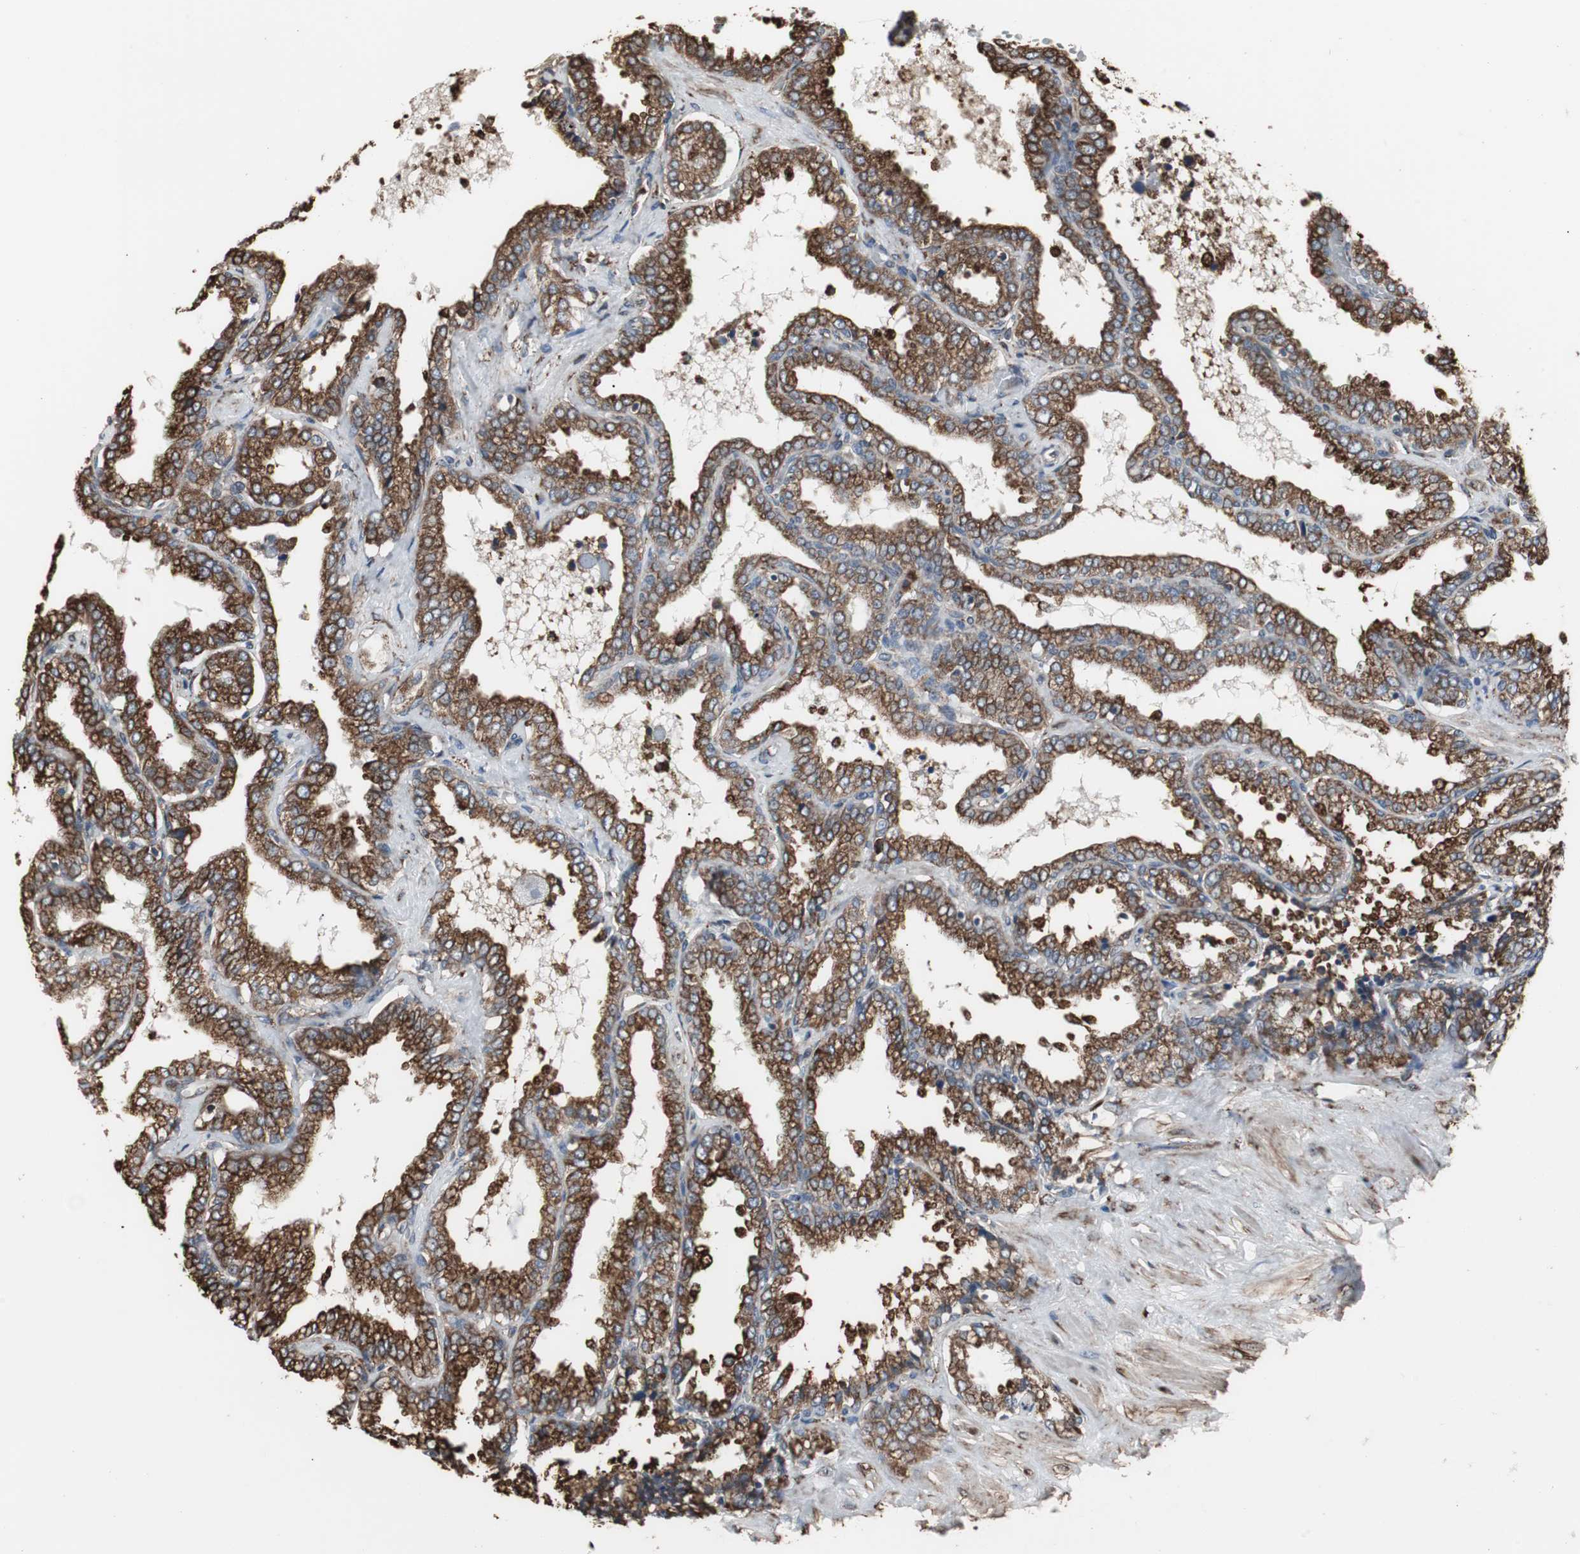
{"staining": {"intensity": "strong", "quantity": ">75%", "location": "cytoplasmic/membranous"}, "tissue": "seminal vesicle", "cell_type": "Glandular cells", "image_type": "normal", "snomed": [{"axis": "morphology", "description": "Normal tissue, NOS"}, {"axis": "topography", "description": "Seminal veicle"}], "caption": "The immunohistochemical stain labels strong cytoplasmic/membranous expression in glandular cells of benign seminal vesicle.", "gene": "CALU", "patient": {"sex": "male", "age": 46}}